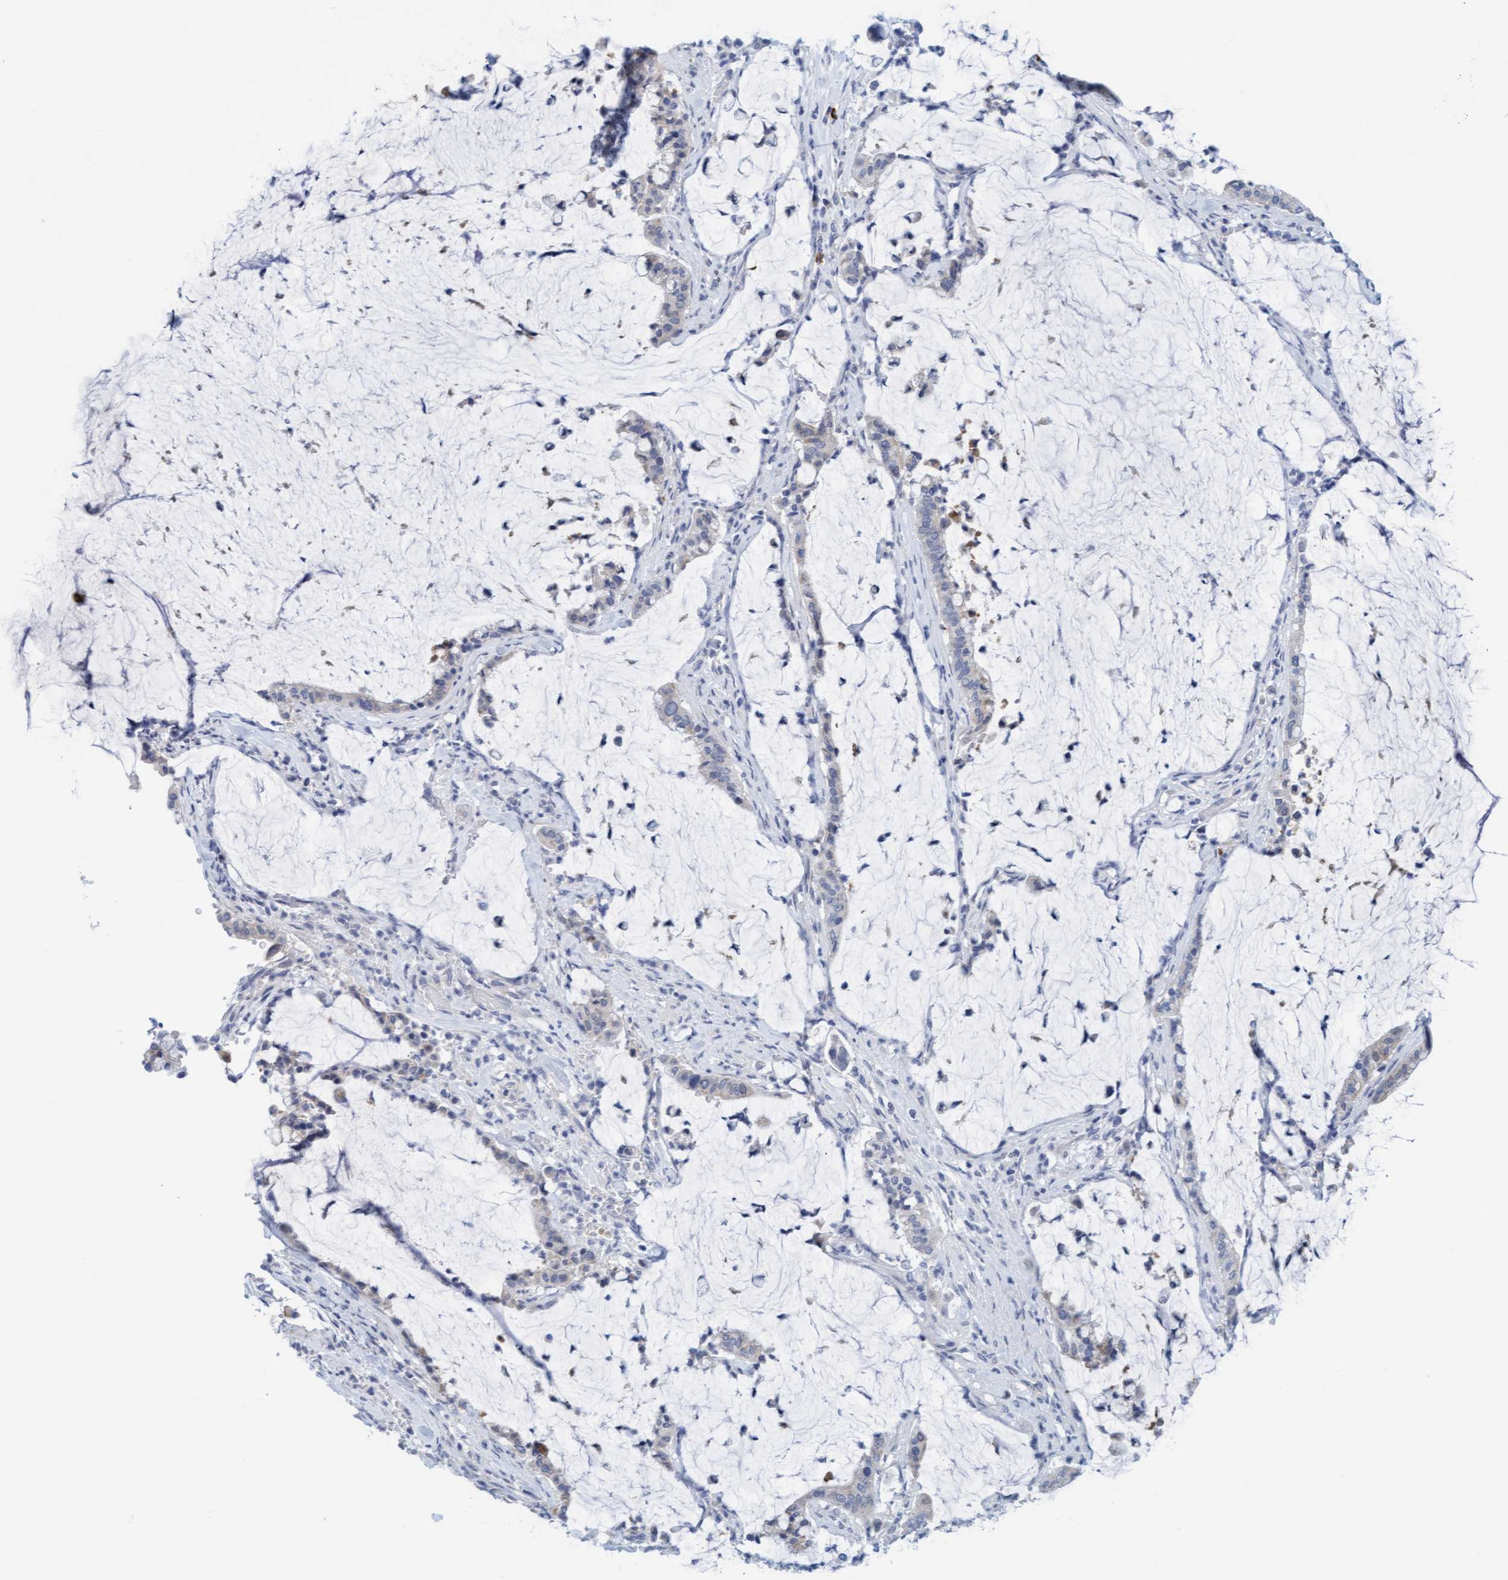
{"staining": {"intensity": "weak", "quantity": "<25%", "location": "cytoplasmic/membranous"}, "tissue": "pancreatic cancer", "cell_type": "Tumor cells", "image_type": "cancer", "snomed": [{"axis": "morphology", "description": "Adenocarcinoma, NOS"}, {"axis": "topography", "description": "Pancreas"}], "caption": "Pancreatic adenocarcinoma was stained to show a protein in brown. There is no significant expression in tumor cells. (IHC, brightfield microscopy, high magnification).", "gene": "CPA3", "patient": {"sex": "male", "age": 41}}